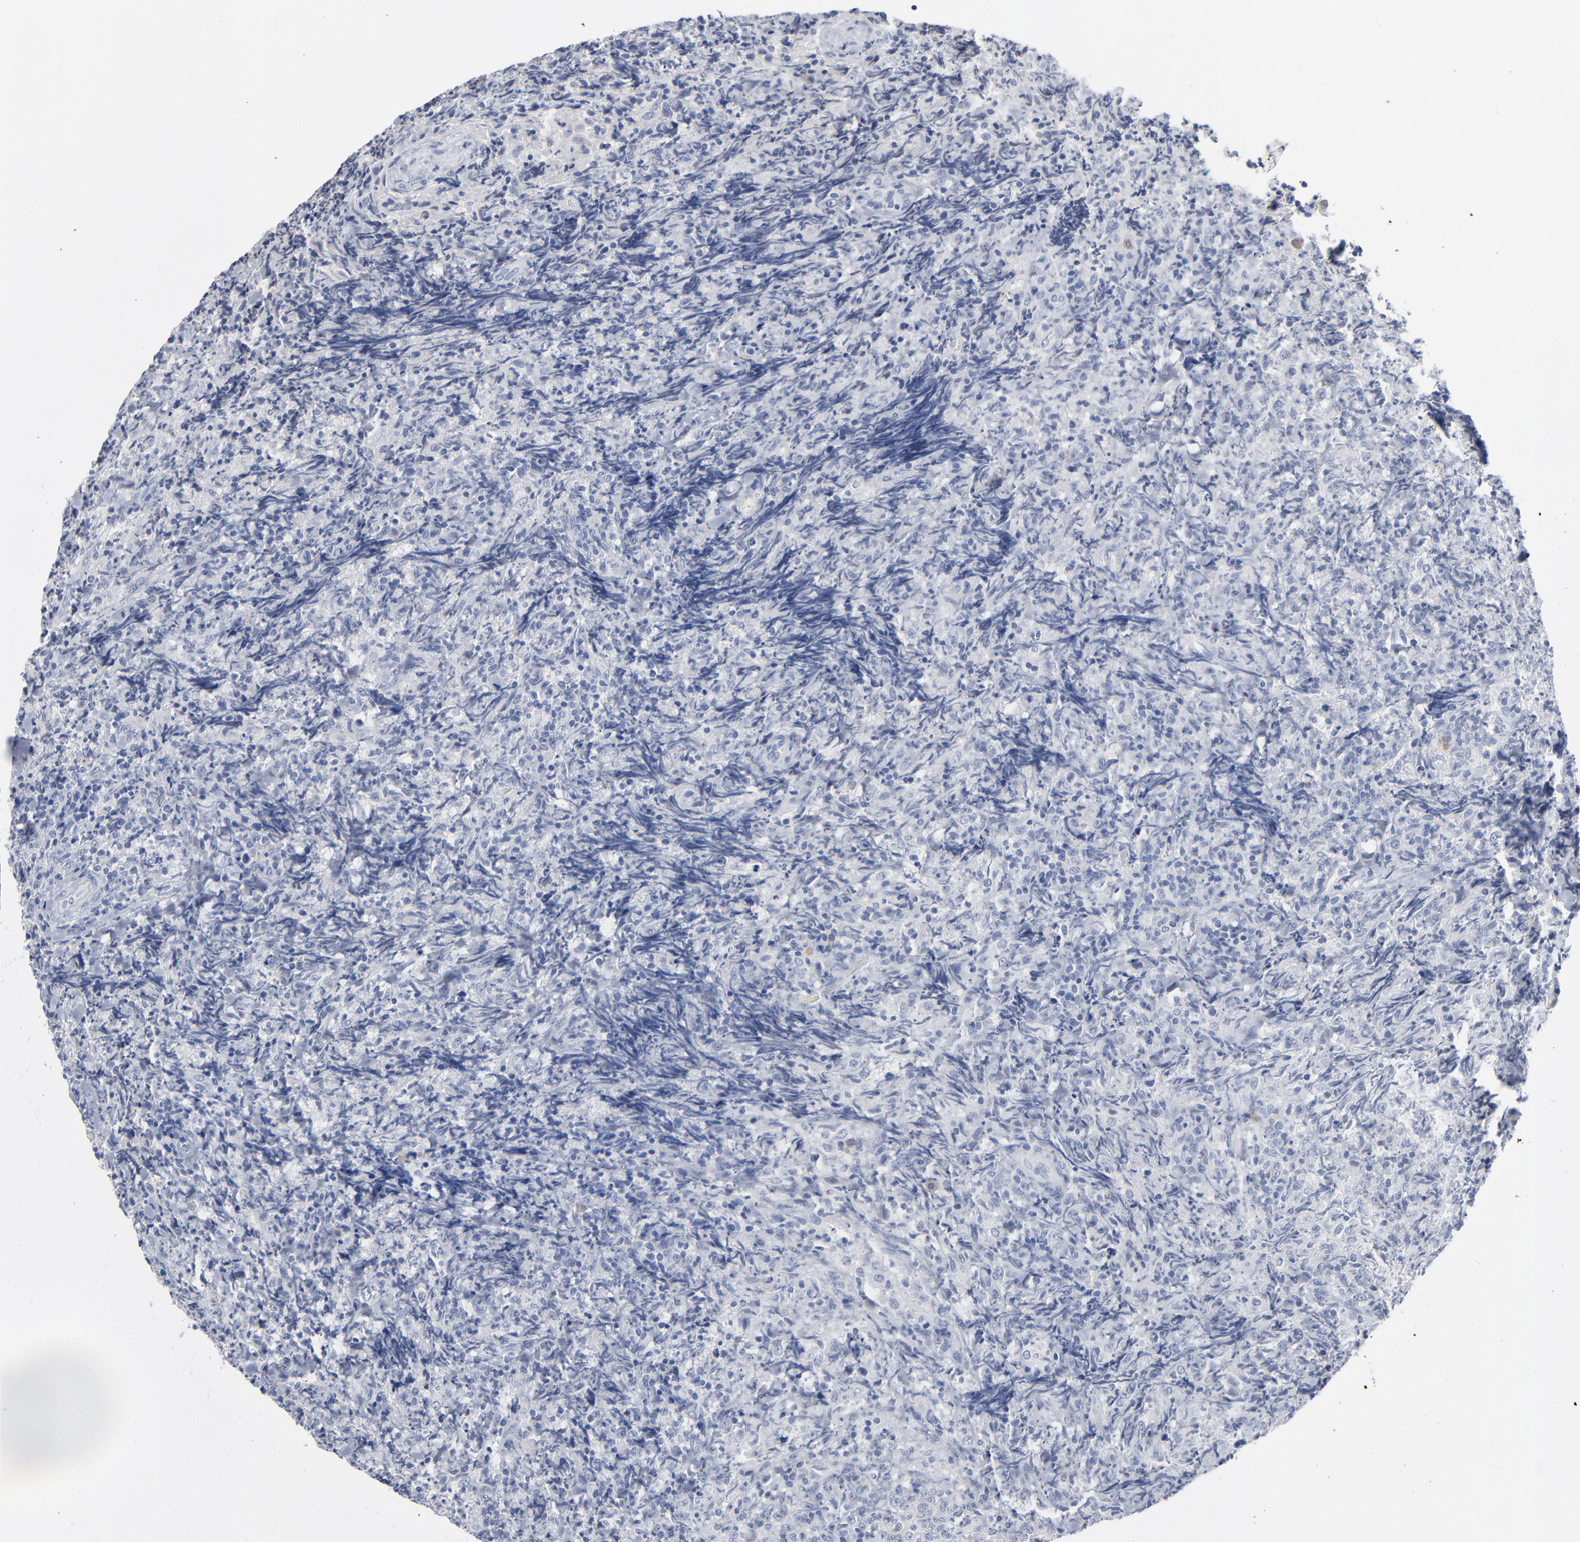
{"staining": {"intensity": "negative", "quantity": "none", "location": "none"}, "tissue": "lymphoma", "cell_type": "Tumor cells", "image_type": "cancer", "snomed": [{"axis": "morphology", "description": "Malignant lymphoma, non-Hodgkin's type, High grade"}, {"axis": "topography", "description": "Tonsil"}], "caption": "Immunohistochemistry (IHC) histopathology image of neoplastic tissue: human high-grade malignant lymphoma, non-Hodgkin's type stained with DAB shows no significant protein expression in tumor cells.", "gene": "PAGE1", "patient": {"sex": "female", "age": 36}}